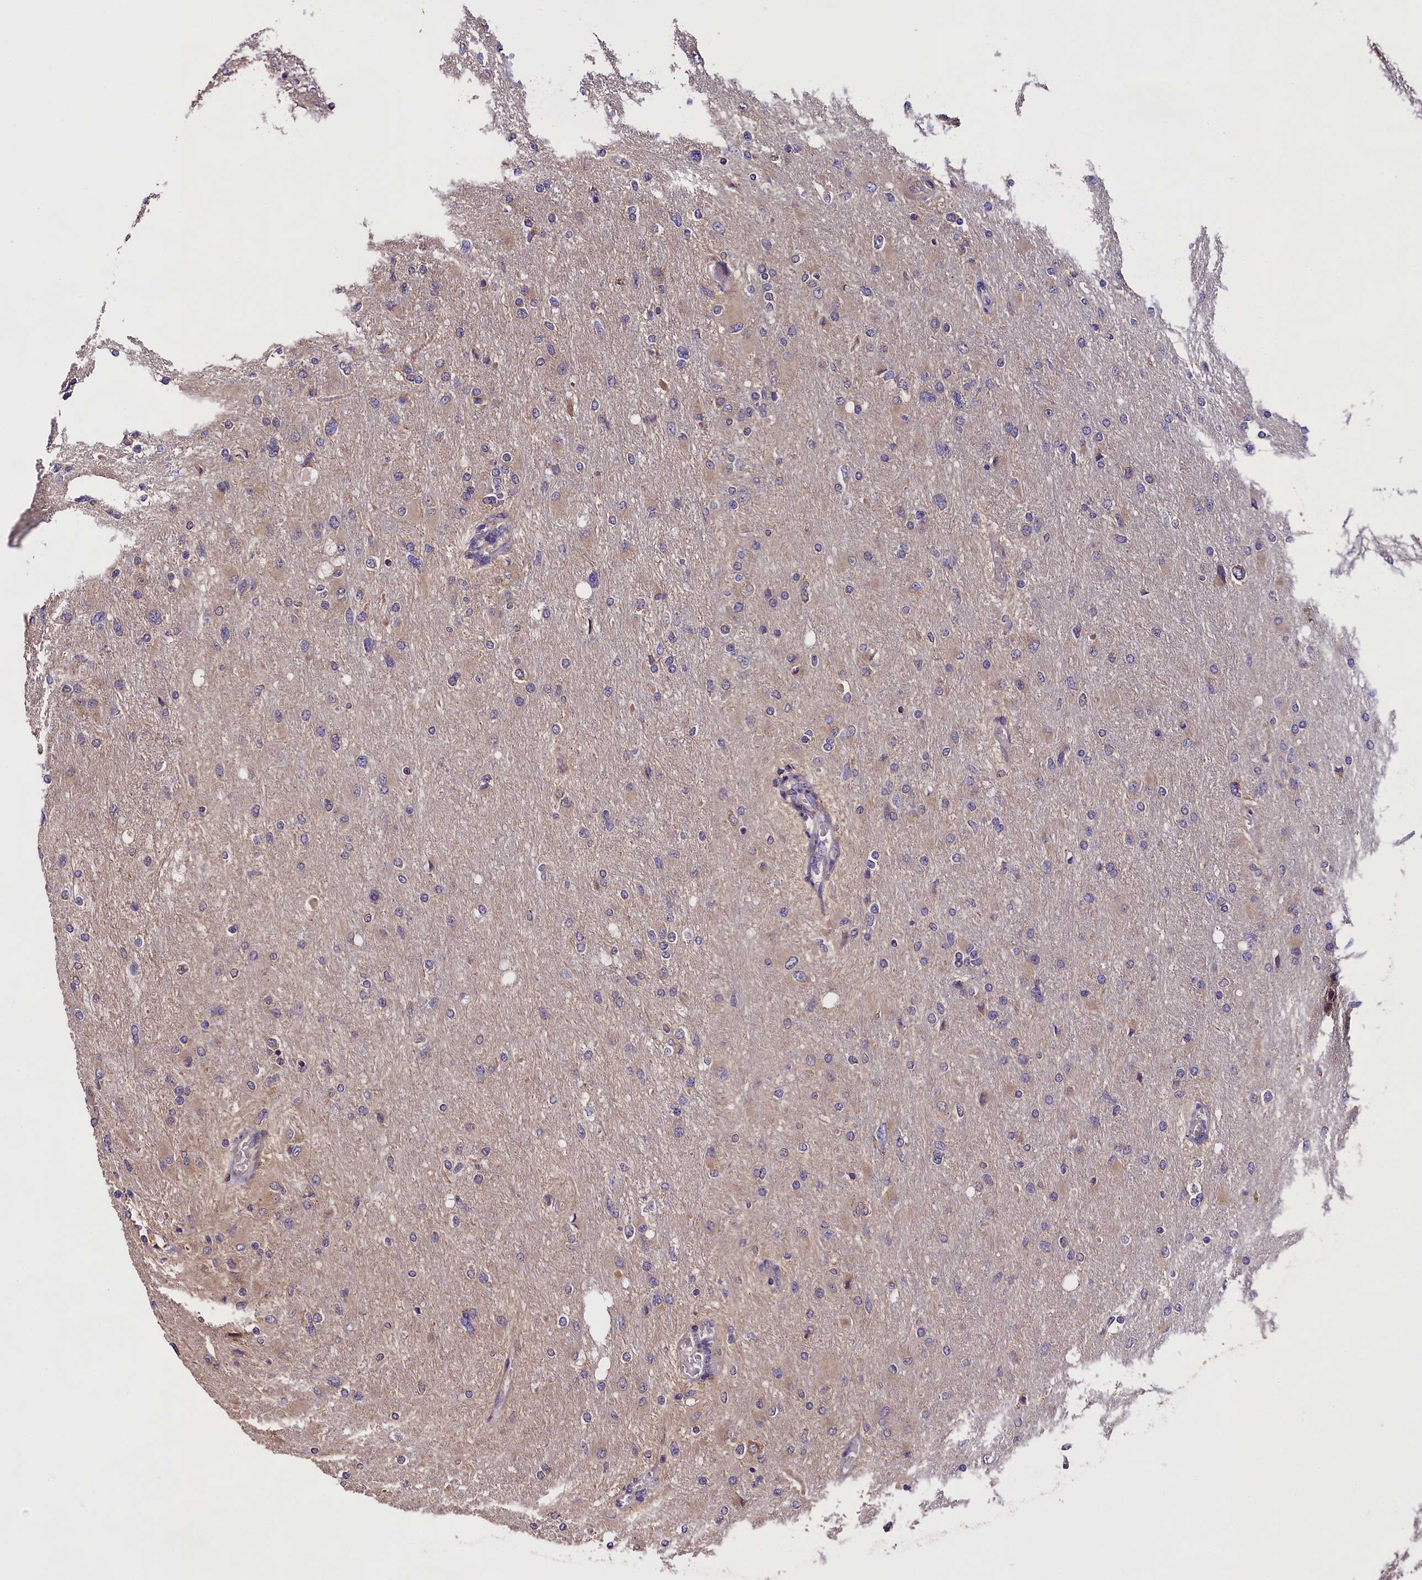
{"staining": {"intensity": "moderate", "quantity": "<25%", "location": "cytoplasmic/membranous"}, "tissue": "glioma", "cell_type": "Tumor cells", "image_type": "cancer", "snomed": [{"axis": "morphology", "description": "Glioma, malignant, High grade"}, {"axis": "topography", "description": "Cerebral cortex"}], "caption": "Malignant glioma (high-grade) was stained to show a protein in brown. There is low levels of moderate cytoplasmic/membranous positivity in about <25% of tumor cells.", "gene": "ENKD1", "patient": {"sex": "female", "age": 36}}